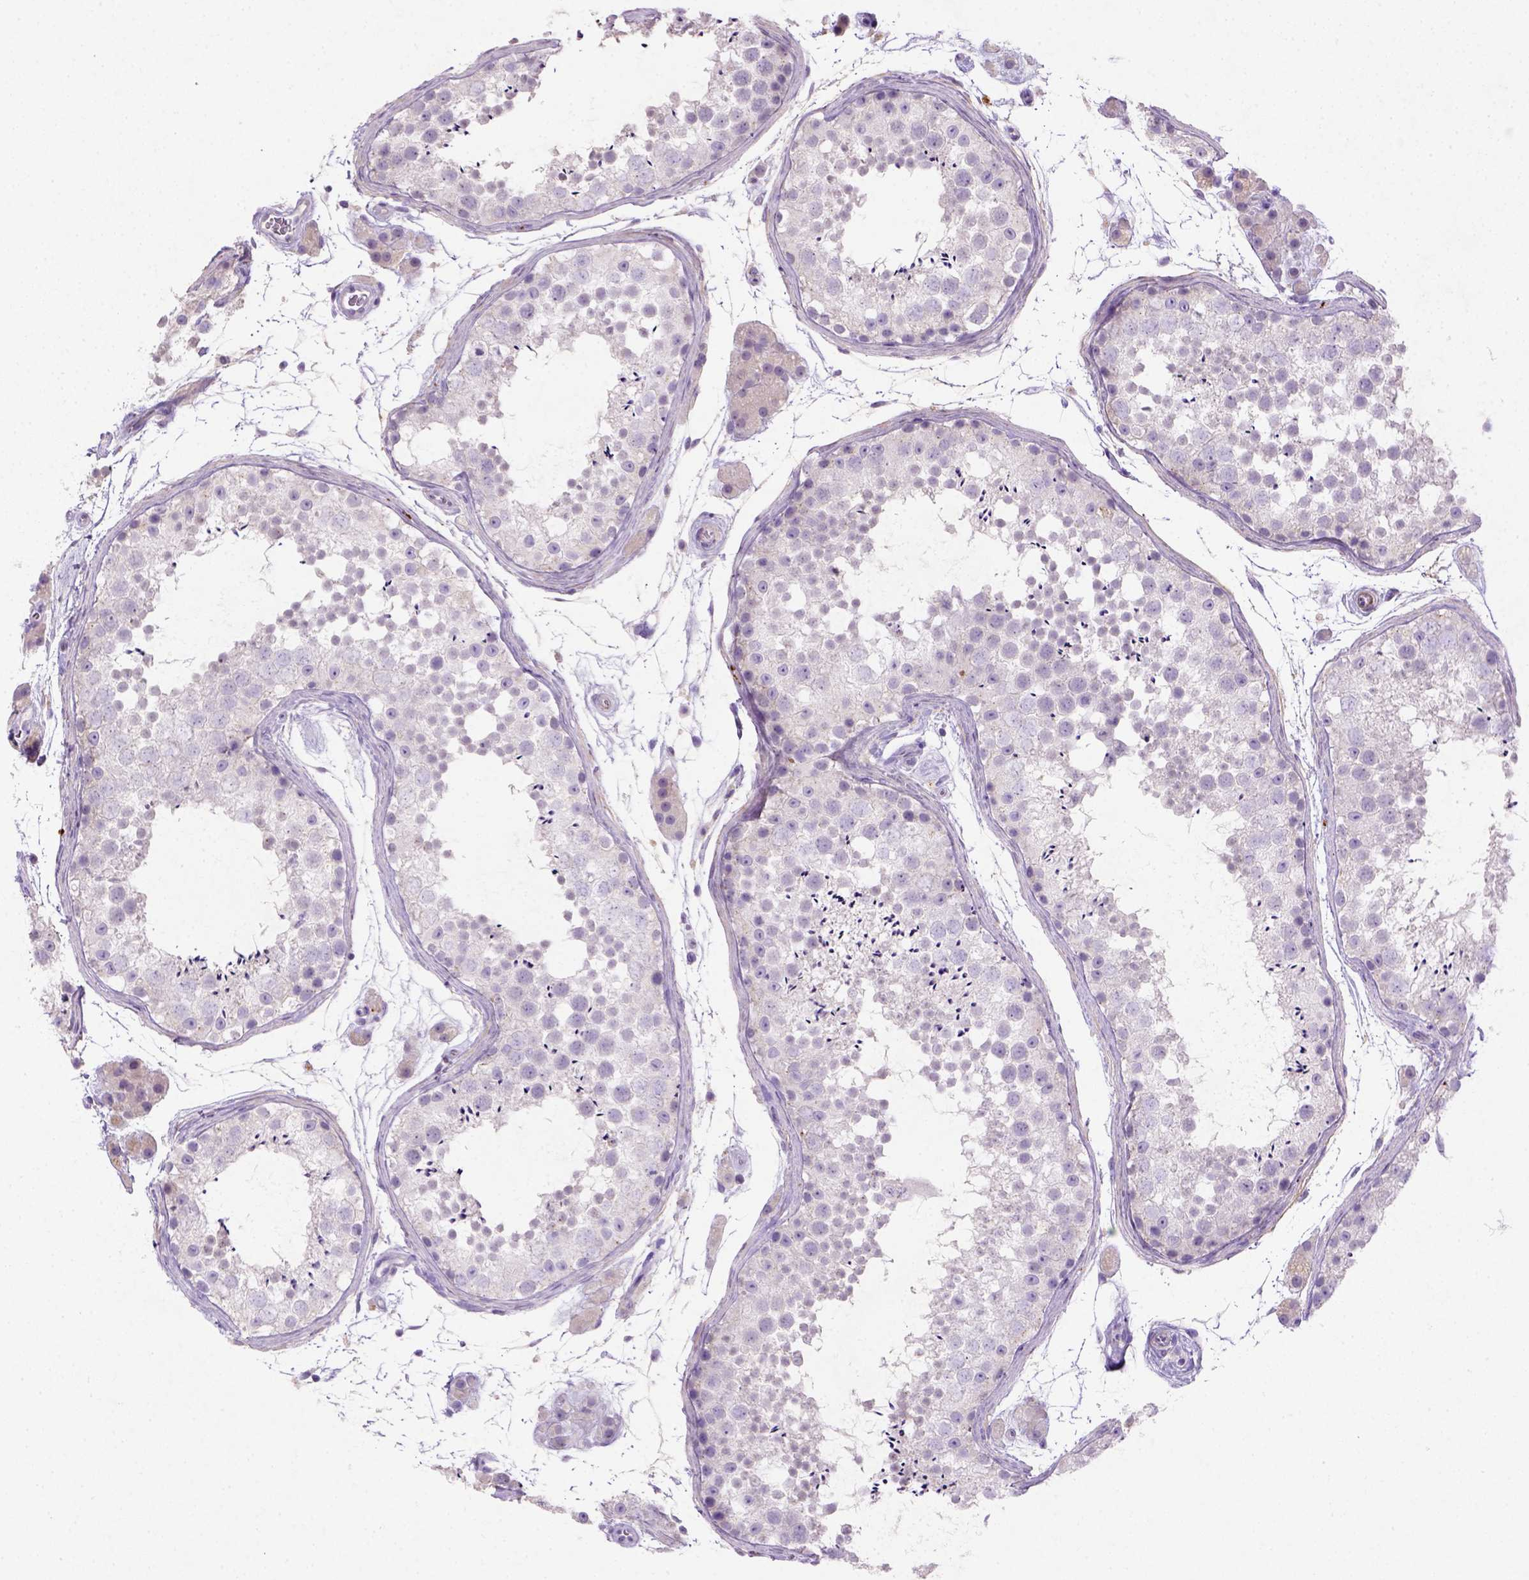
{"staining": {"intensity": "negative", "quantity": "none", "location": "none"}, "tissue": "testis", "cell_type": "Cells in seminiferous ducts", "image_type": "normal", "snomed": [{"axis": "morphology", "description": "Normal tissue, NOS"}, {"axis": "topography", "description": "Testis"}], "caption": "The histopathology image displays no significant expression in cells in seminiferous ducts of testis.", "gene": "NUDT2", "patient": {"sex": "male", "age": 41}}